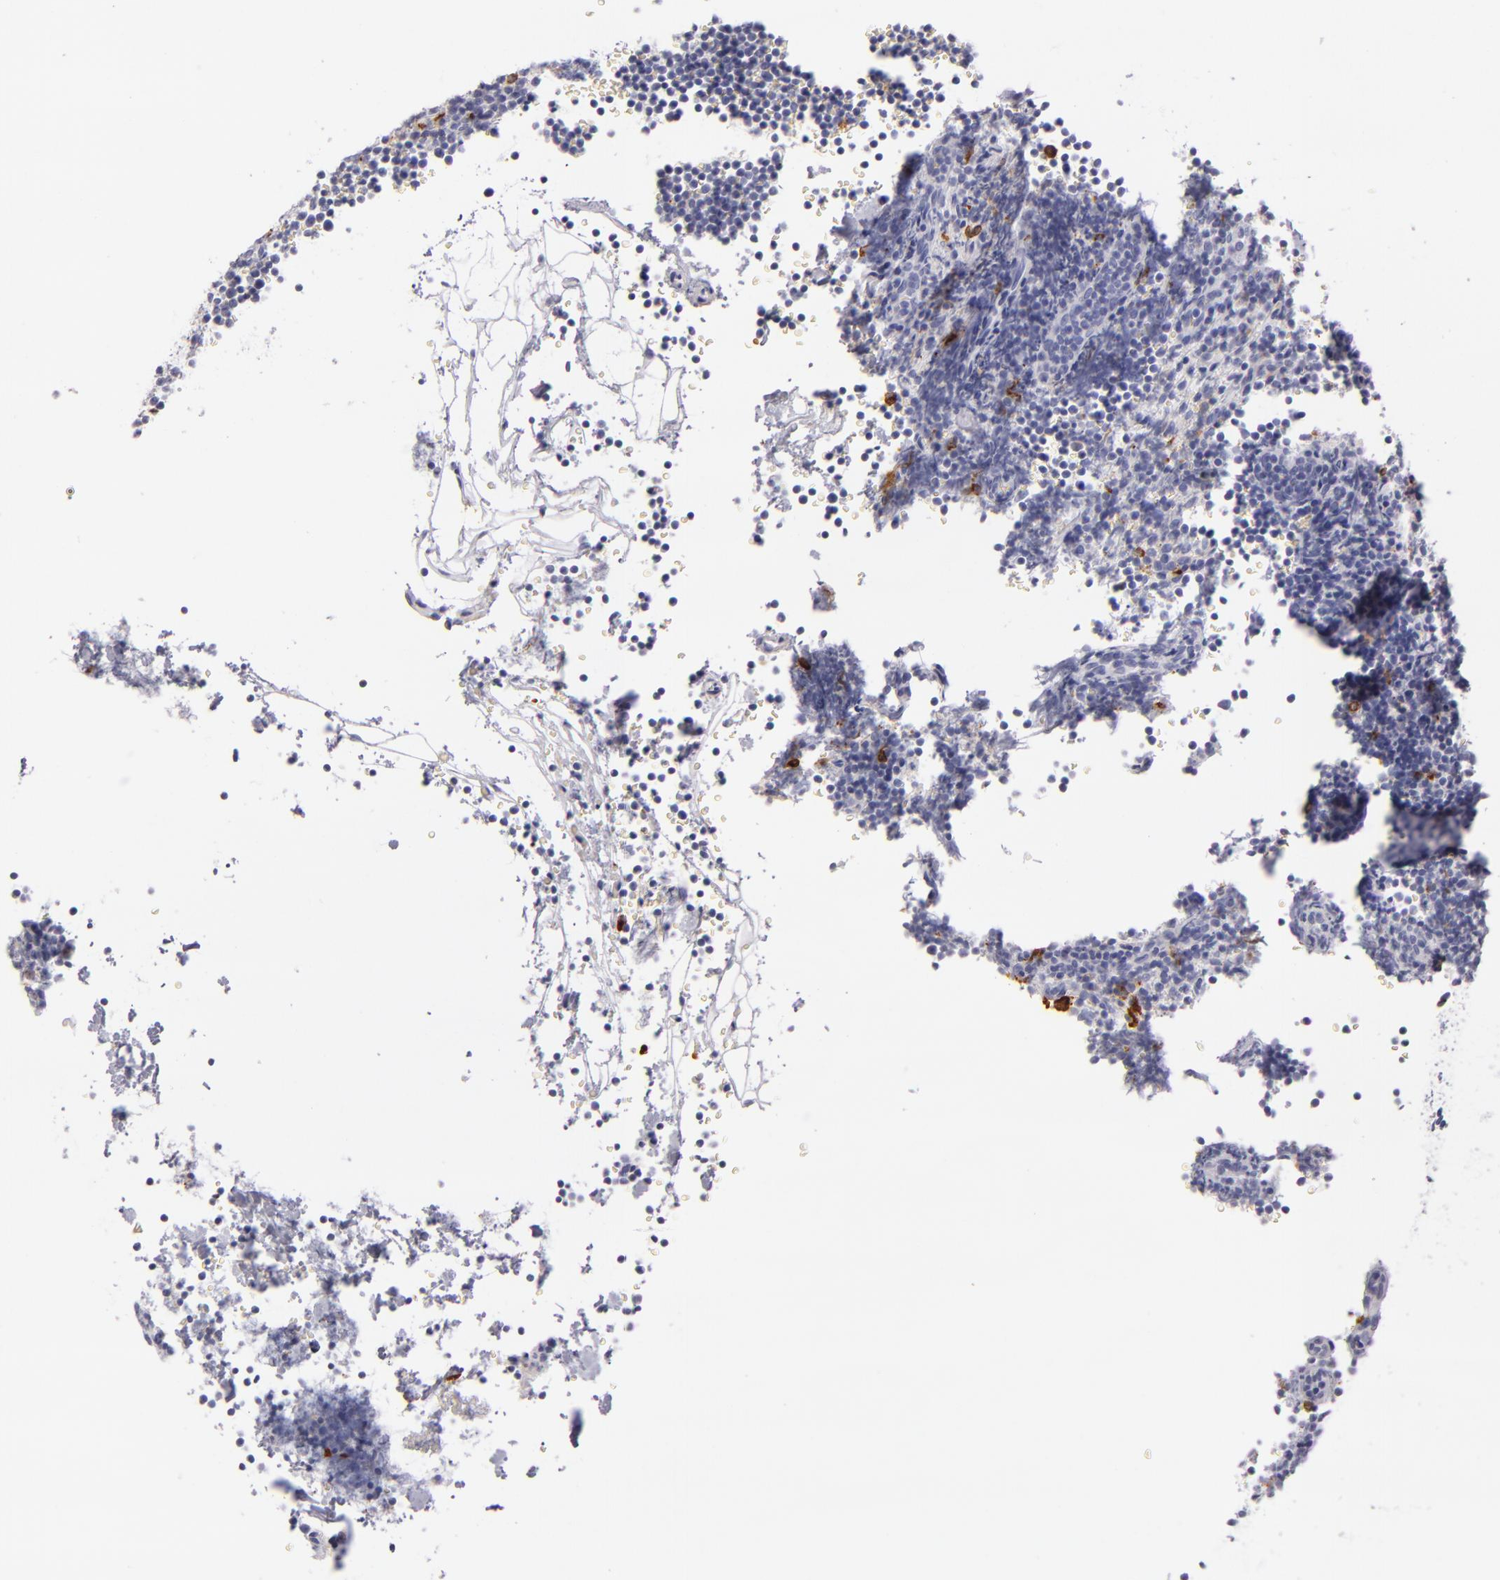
{"staining": {"intensity": "negative", "quantity": "none", "location": "none"}, "tissue": "lymphoma", "cell_type": "Tumor cells", "image_type": "cancer", "snomed": [{"axis": "morphology", "description": "Malignant lymphoma, non-Hodgkin's type, High grade"}, {"axis": "topography", "description": "Lymph node"}], "caption": "IHC histopathology image of neoplastic tissue: lymphoma stained with DAB (3,3'-diaminobenzidine) exhibits no significant protein staining in tumor cells.", "gene": "CD207", "patient": {"sex": "female", "age": 58}}